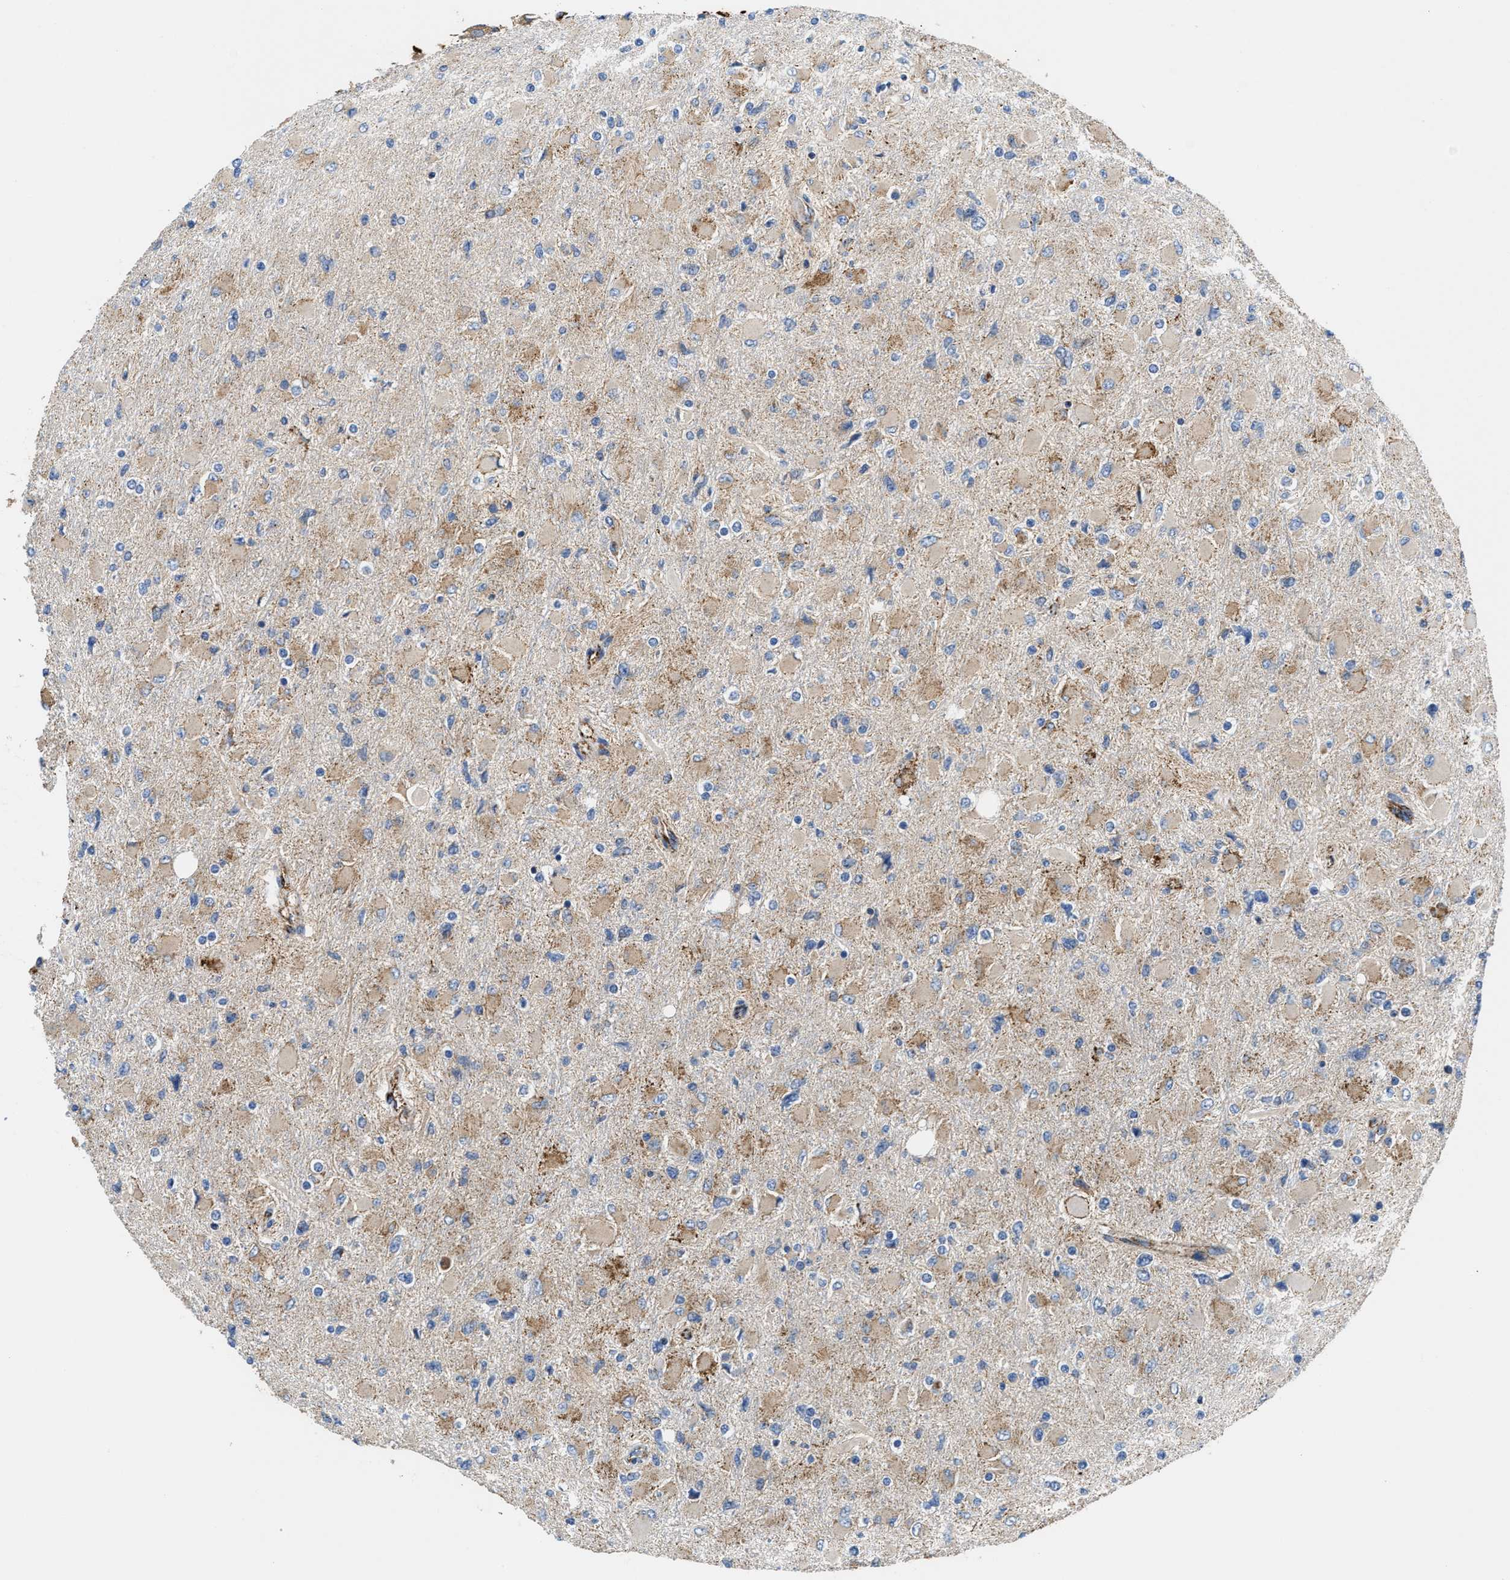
{"staining": {"intensity": "moderate", "quantity": "<25%", "location": "cytoplasmic/membranous"}, "tissue": "glioma", "cell_type": "Tumor cells", "image_type": "cancer", "snomed": [{"axis": "morphology", "description": "Glioma, malignant, High grade"}, {"axis": "topography", "description": "Cerebral cortex"}], "caption": "A histopathology image of glioma stained for a protein exhibits moderate cytoplasmic/membranous brown staining in tumor cells.", "gene": "CCM2", "patient": {"sex": "female", "age": 36}}